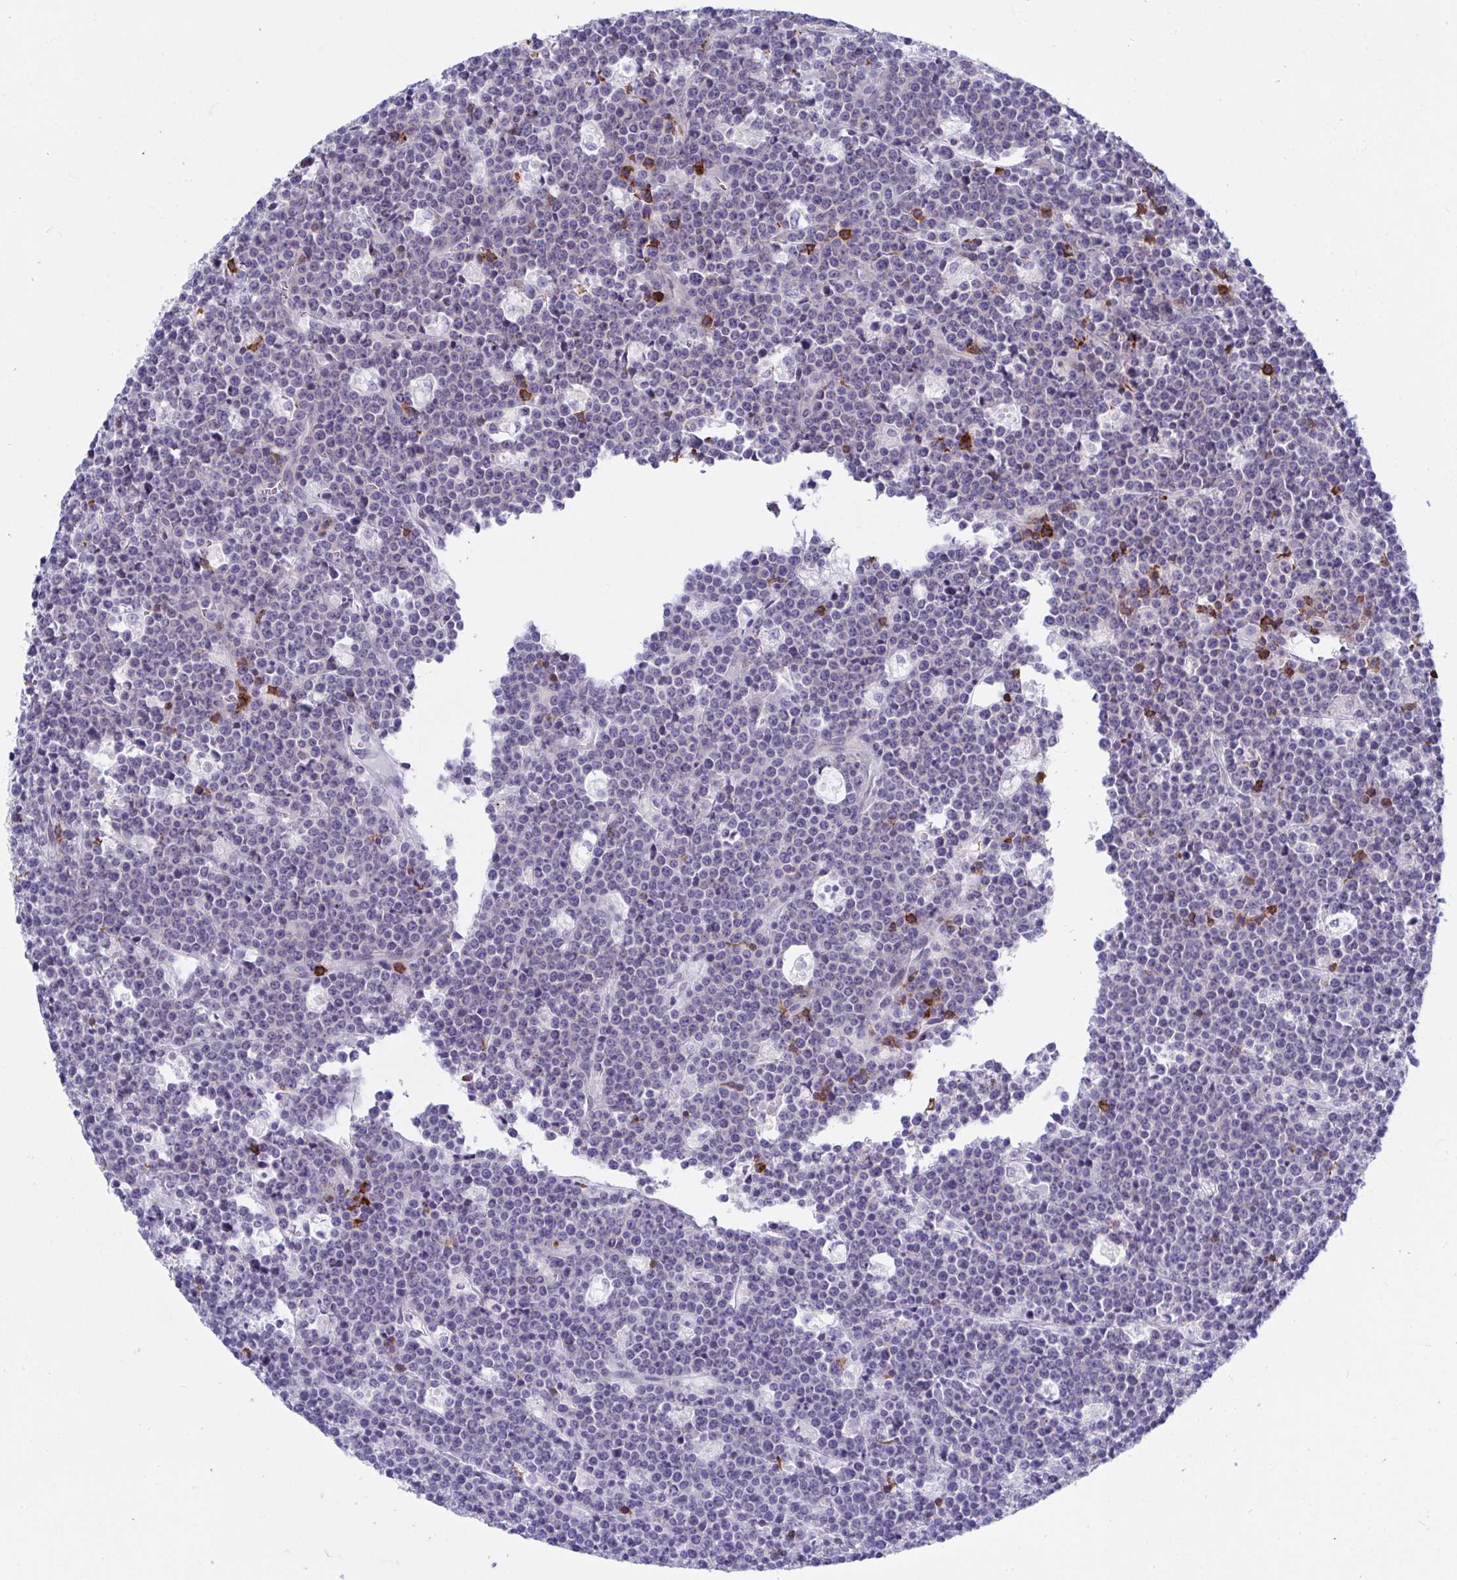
{"staining": {"intensity": "negative", "quantity": "none", "location": "none"}, "tissue": "lymphoma", "cell_type": "Tumor cells", "image_type": "cancer", "snomed": [{"axis": "morphology", "description": "Malignant lymphoma, non-Hodgkin's type, High grade"}, {"axis": "topography", "description": "Ovary"}], "caption": "Tumor cells show no significant protein staining in lymphoma.", "gene": "FRMD3", "patient": {"sex": "female", "age": 56}}